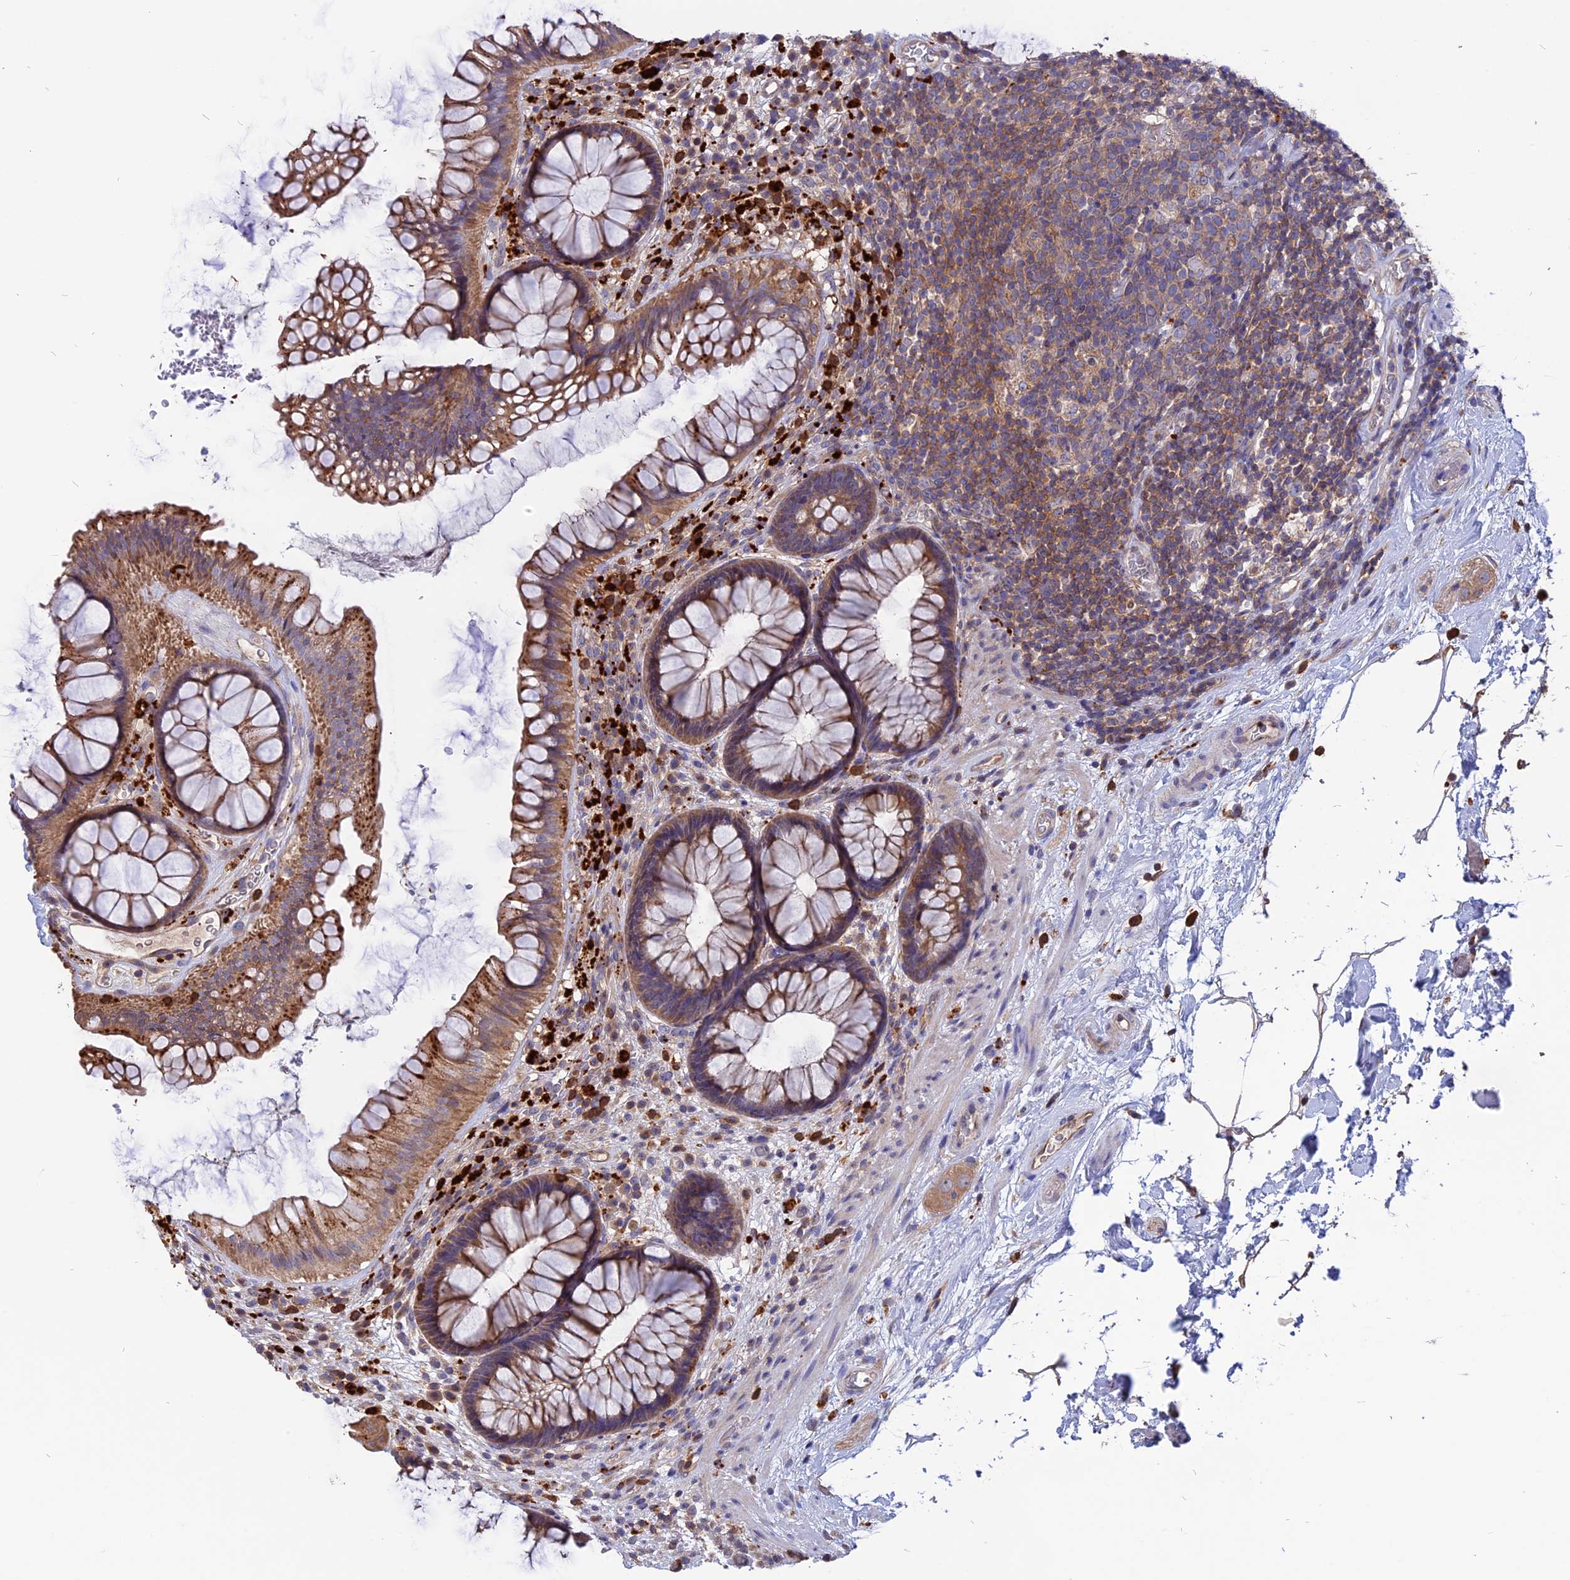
{"staining": {"intensity": "moderate", "quantity": ">75%", "location": "cytoplasmic/membranous"}, "tissue": "rectum", "cell_type": "Glandular cells", "image_type": "normal", "snomed": [{"axis": "morphology", "description": "Normal tissue, NOS"}, {"axis": "topography", "description": "Rectum"}], "caption": "This image demonstrates immunohistochemistry (IHC) staining of normal rectum, with medium moderate cytoplasmic/membranous expression in approximately >75% of glandular cells.", "gene": "CARMIL2", "patient": {"sex": "male", "age": 51}}